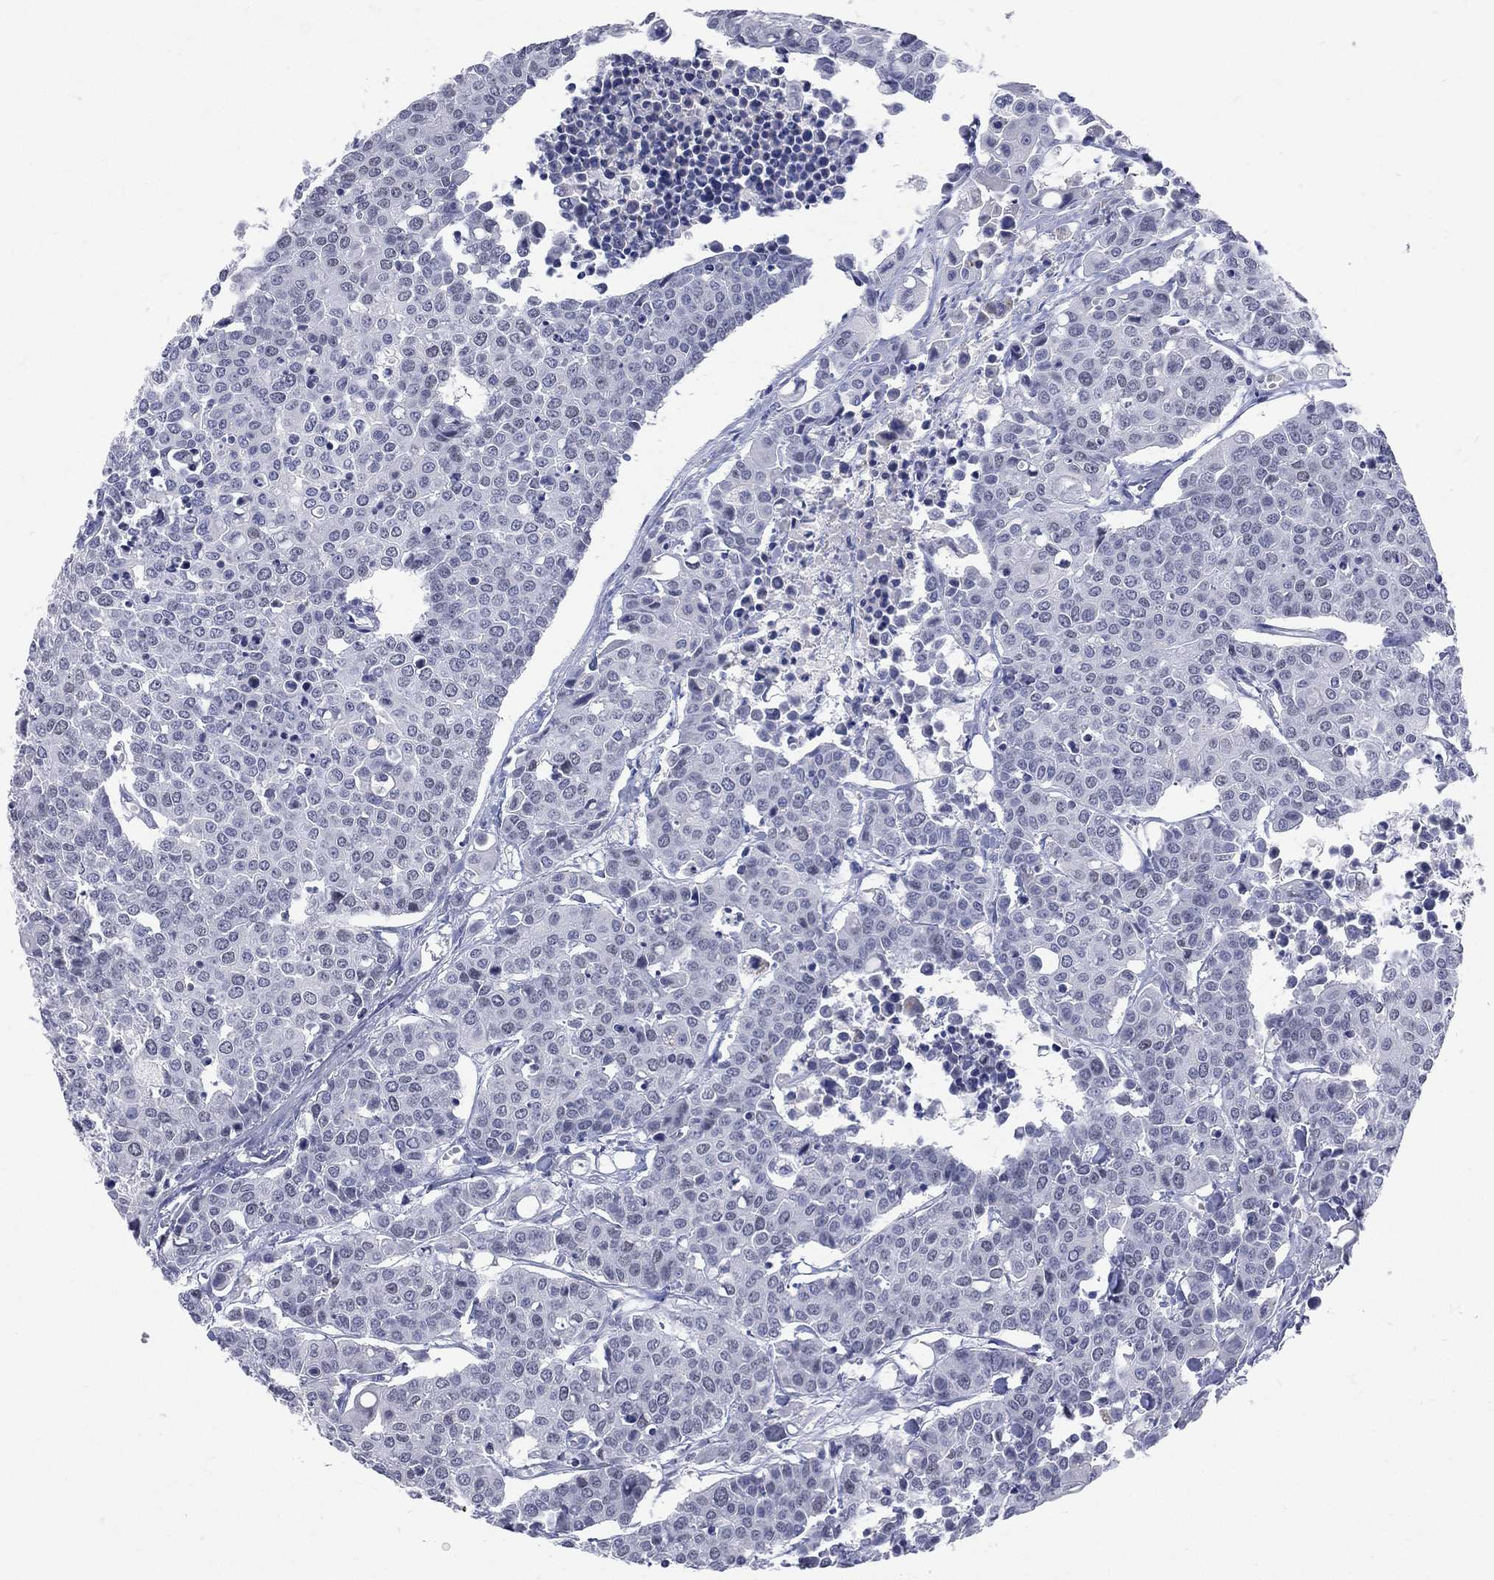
{"staining": {"intensity": "negative", "quantity": "none", "location": "none"}, "tissue": "carcinoid", "cell_type": "Tumor cells", "image_type": "cancer", "snomed": [{"axis": "morphology", "description": "Carcinoid, malignant, NOS"}, {"axis": "topography", "description": "Colon"}], "caption": "The image displays no staining of tumor cells in carcinoid (malignant).", "gene": "MLLT10", "patient": {"sex": "male", "age": 81}}